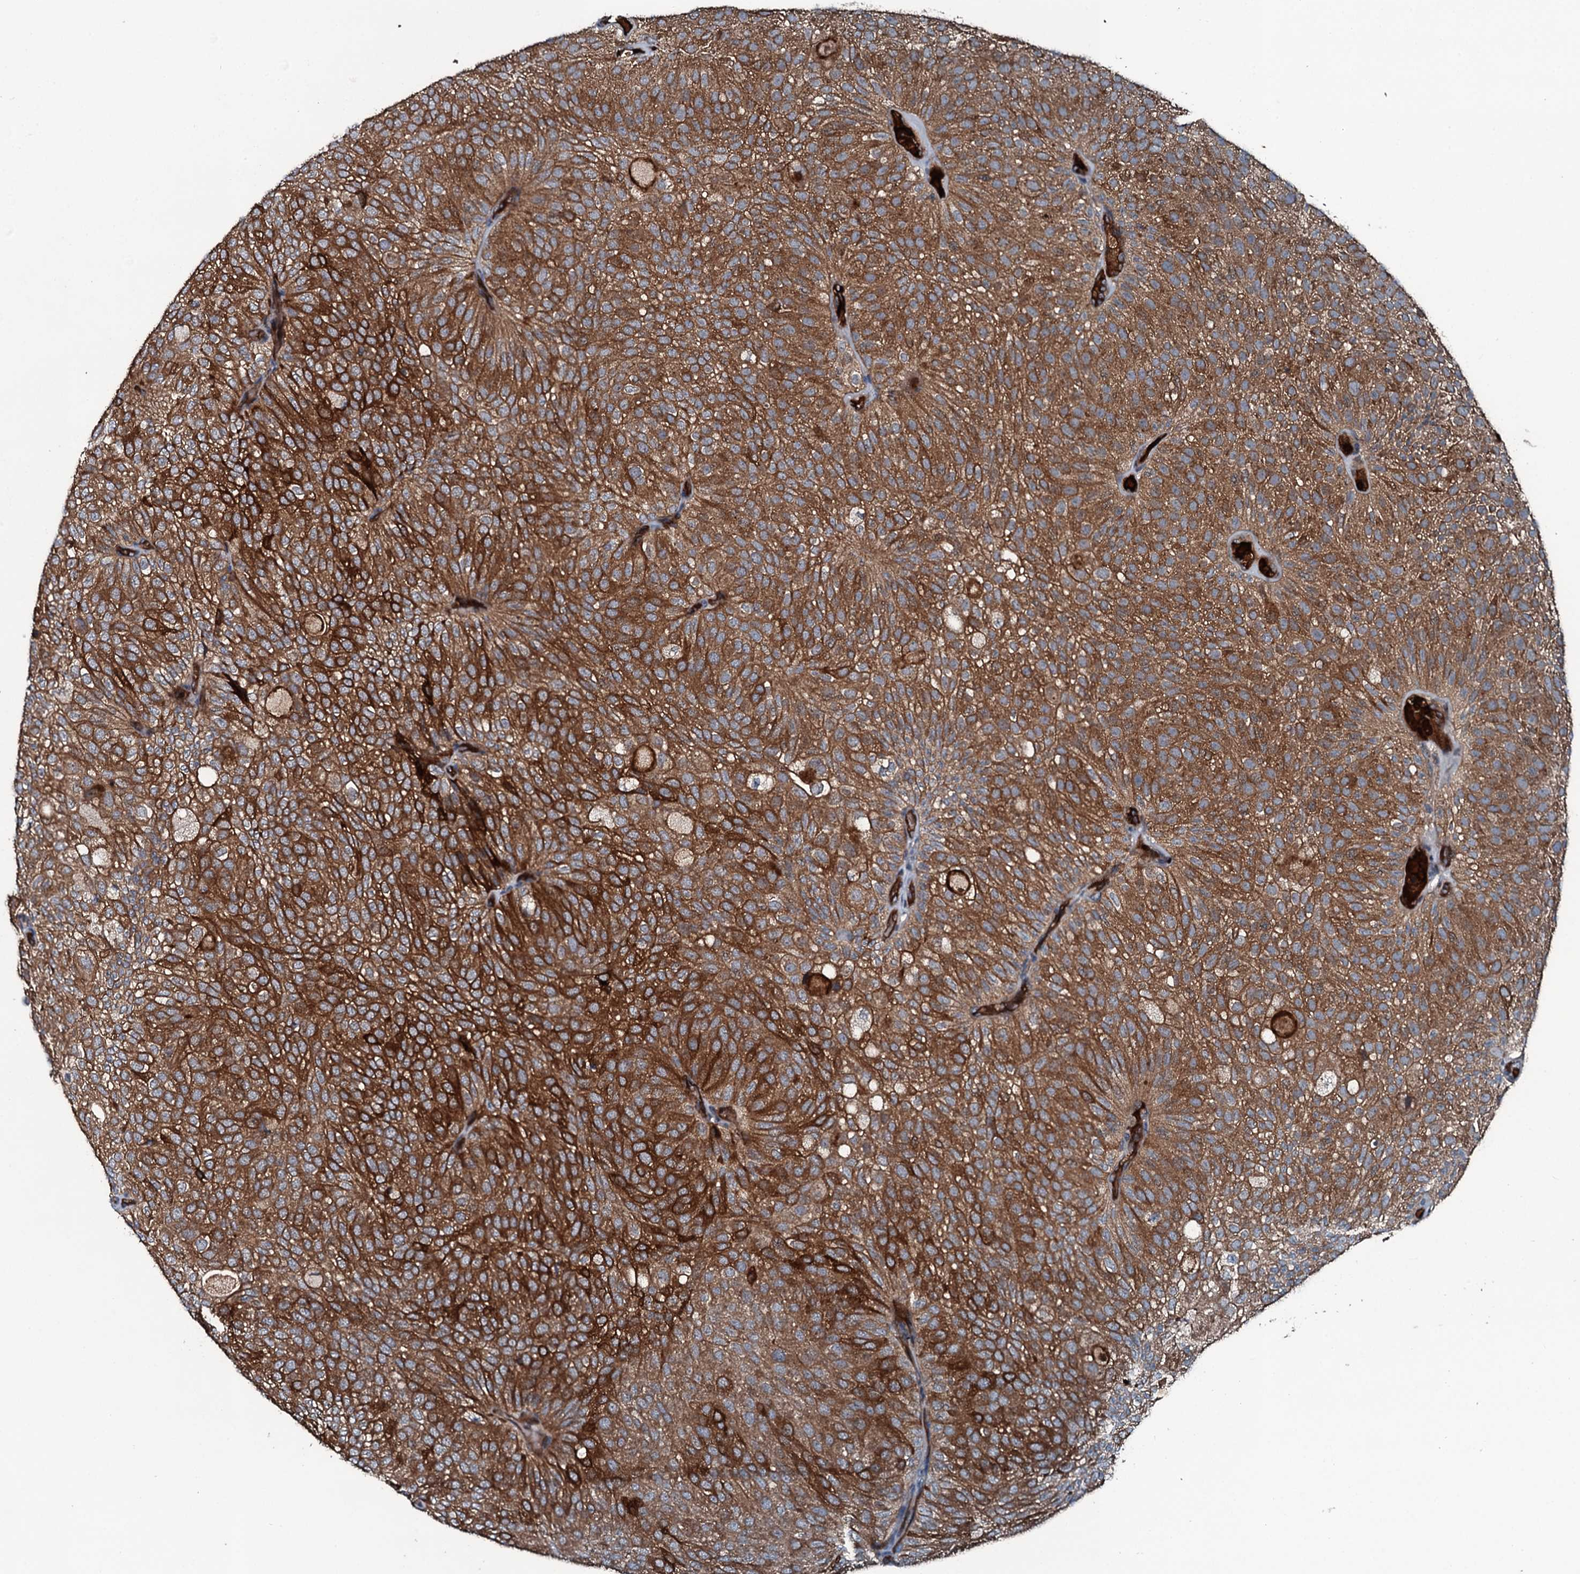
{"staining": {"intensity": "strong", "quantity": ">75%", "location": "cytoplasmic/membranous"}, "tissue": "urothelial cancer", "cell_type": "Tumor cells", "image_type": "cancer", "snomed": [{"axis": "morphology", "description": "Urothelial carcinoma, Low grade"}, {"axis": "topography", "description": "Urinary bladder"}], "caption": "A micrograph of low-grade urothelial carcinoma stained for a protein displays strong cytoplasmic/membranous brown staining in tumor cells.", "gene": "TRIM7", "patient": {"sex": "male", "age": 78}}